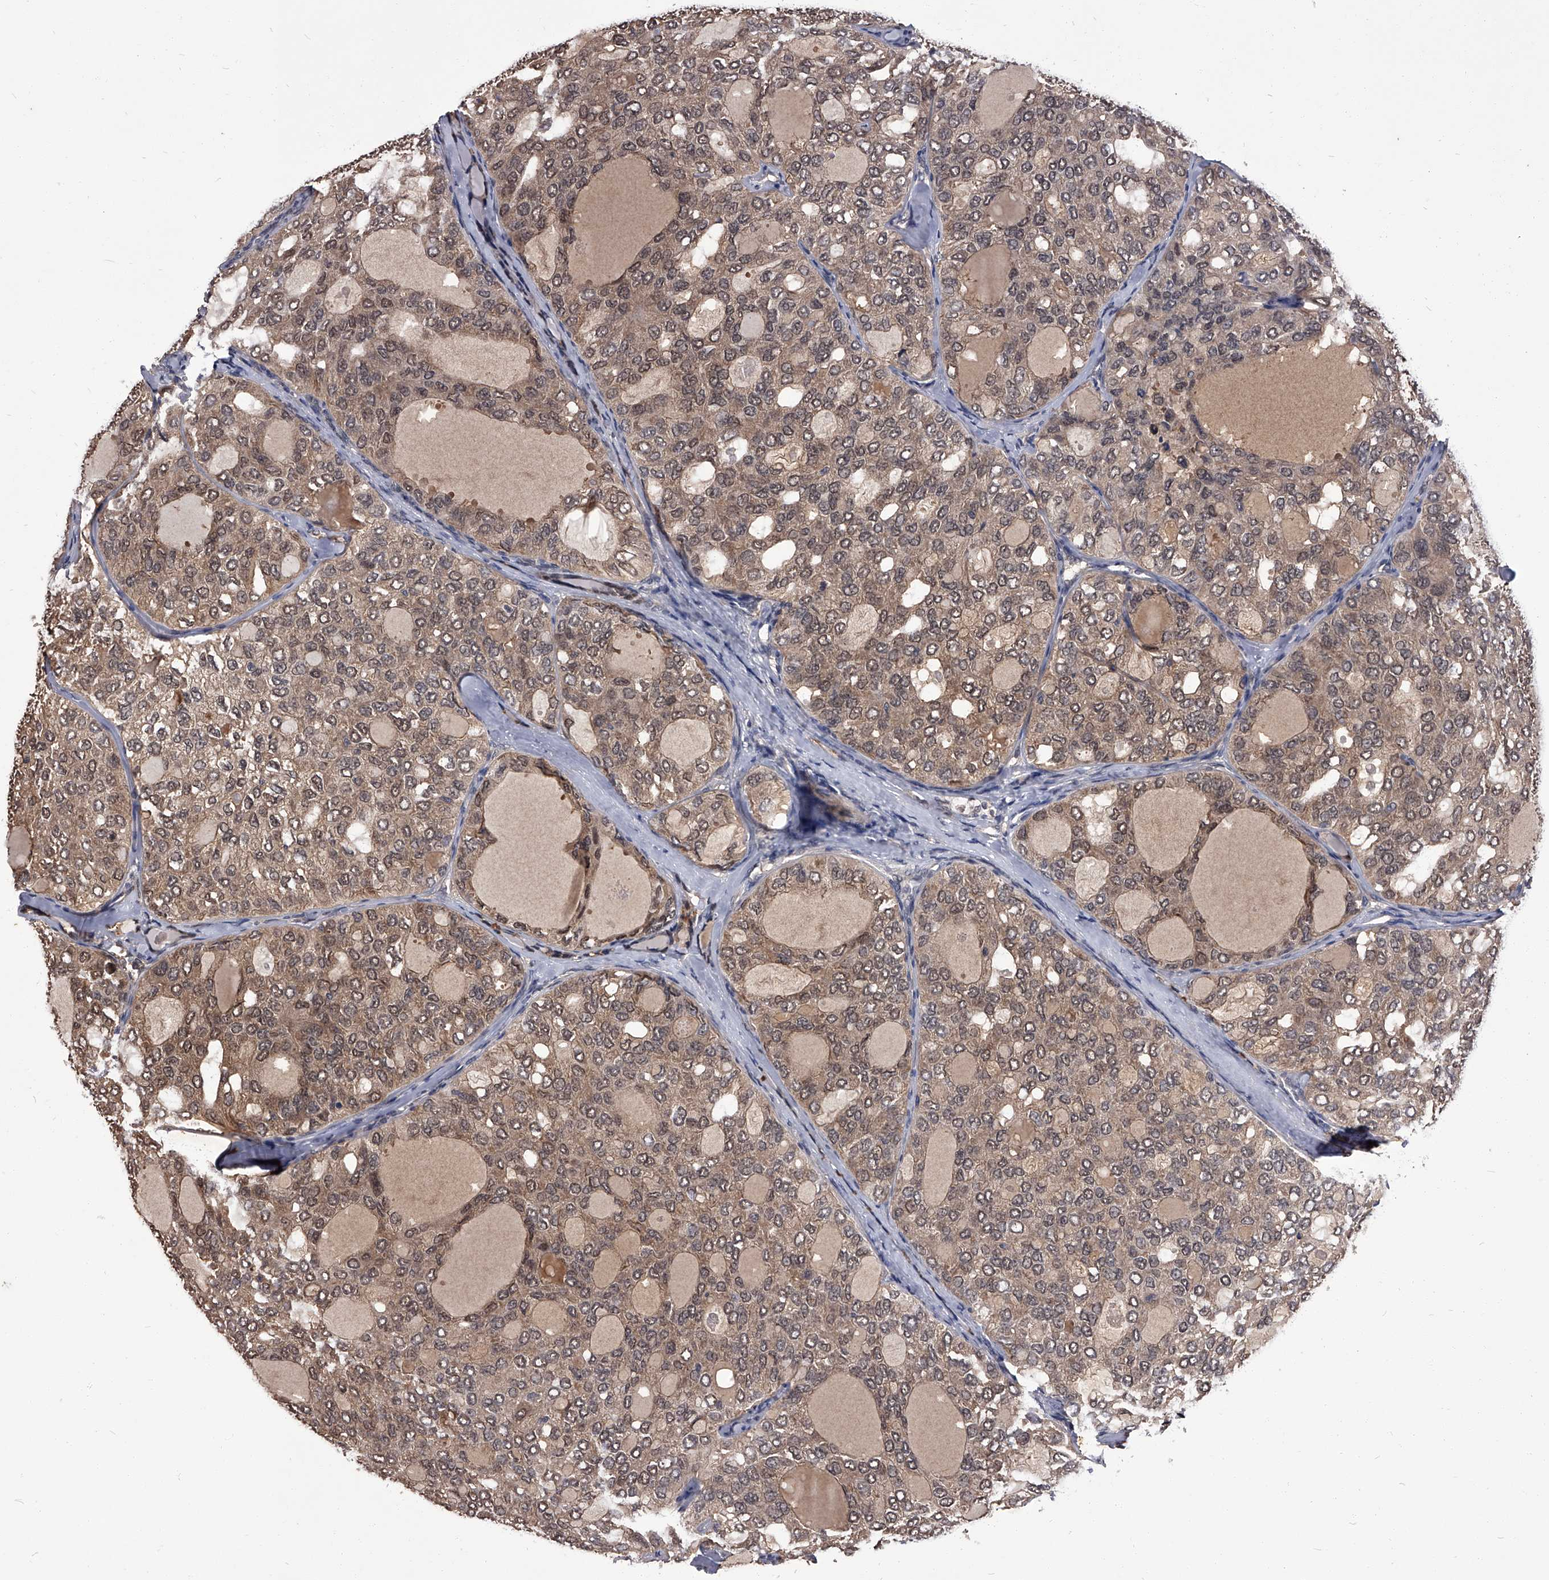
{"staining": {"intensity": "weak", "quantity": ">75%", "location": "cytoplasmic/membranous,nuclear"}, "tissue": "thyroid cancer", "cell_type": "Tumor cells", "image_type": "cancer", "snomed": [{"axis": "morphology", "description": "Follicular adenoma carcinoma, NOS"}, {"axis": "topography", "description": "Thyroid gland"}], "caption": "Immunohistochemistry (IHC) micrograph of neoplastic tissue: follicular adenoma carcinoma (thyroid) stained using immunohistochemistry demonstrates low levels of weak protein expression localized specifically in the cytoplasmic/membranous and nuclear of tumor cells, appearing as a cytoplasmic/membranous and nuclear brown color.", "gene": "SLC18B1", "patient": {"sex": "male", "age": 75}}